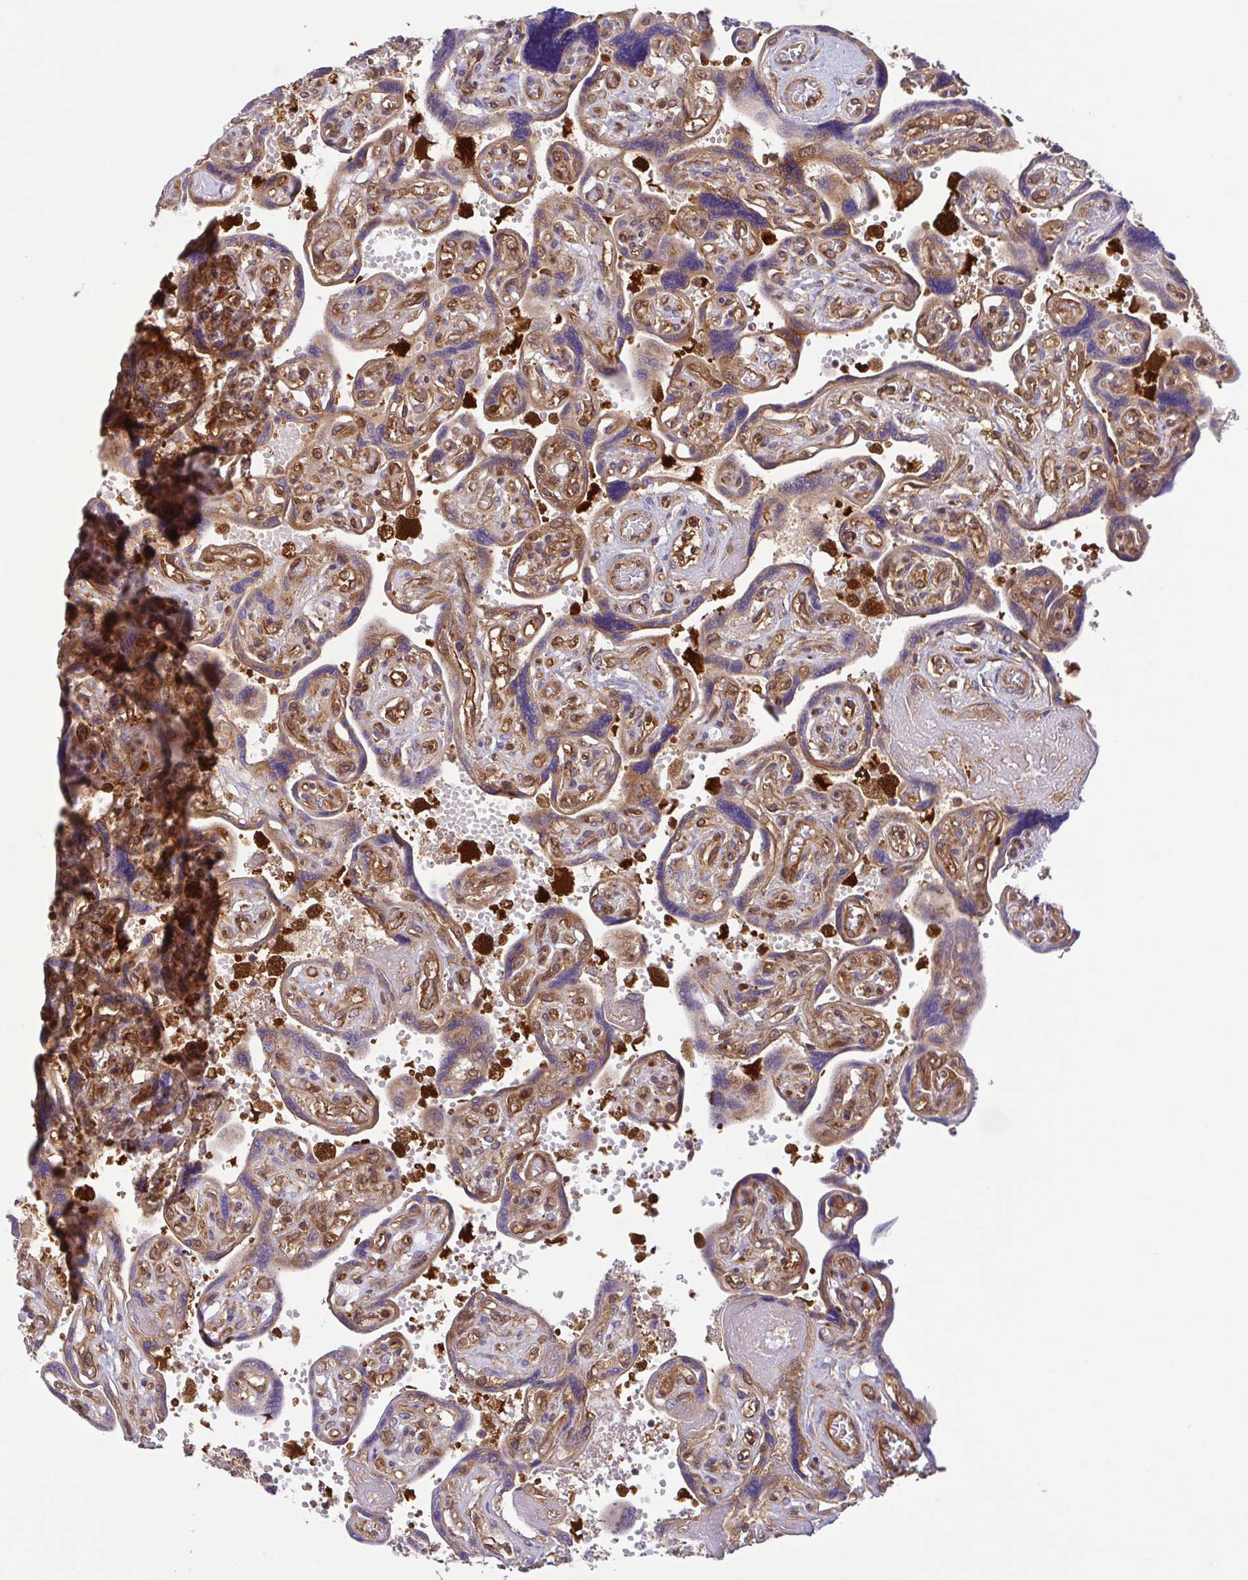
{"staining": {"intensity": "moderate", "quantity": ">75%", "location": "cytoplasmic/membranous"}, "tissue": "placenta", "cell_type": "Decidual cells", "image_type": "normal", "snomed": [{"axis": "morphology", "description": "Normal tissue, NOS"}, {"axis": "topography", "description": "Placenta"}], "caption": "Immunohistochemical staining of unremarkable human placenta displays medium levels of moderate cytoplasmic/membranous expression in about >75% of decidual cells. (Stains: DAB in brown, nuclei in blue, Microscopy: brightfield microscopy at high magnification).", "gene": "KIF5B", "patient": {"sex": "female", "age": 32}}